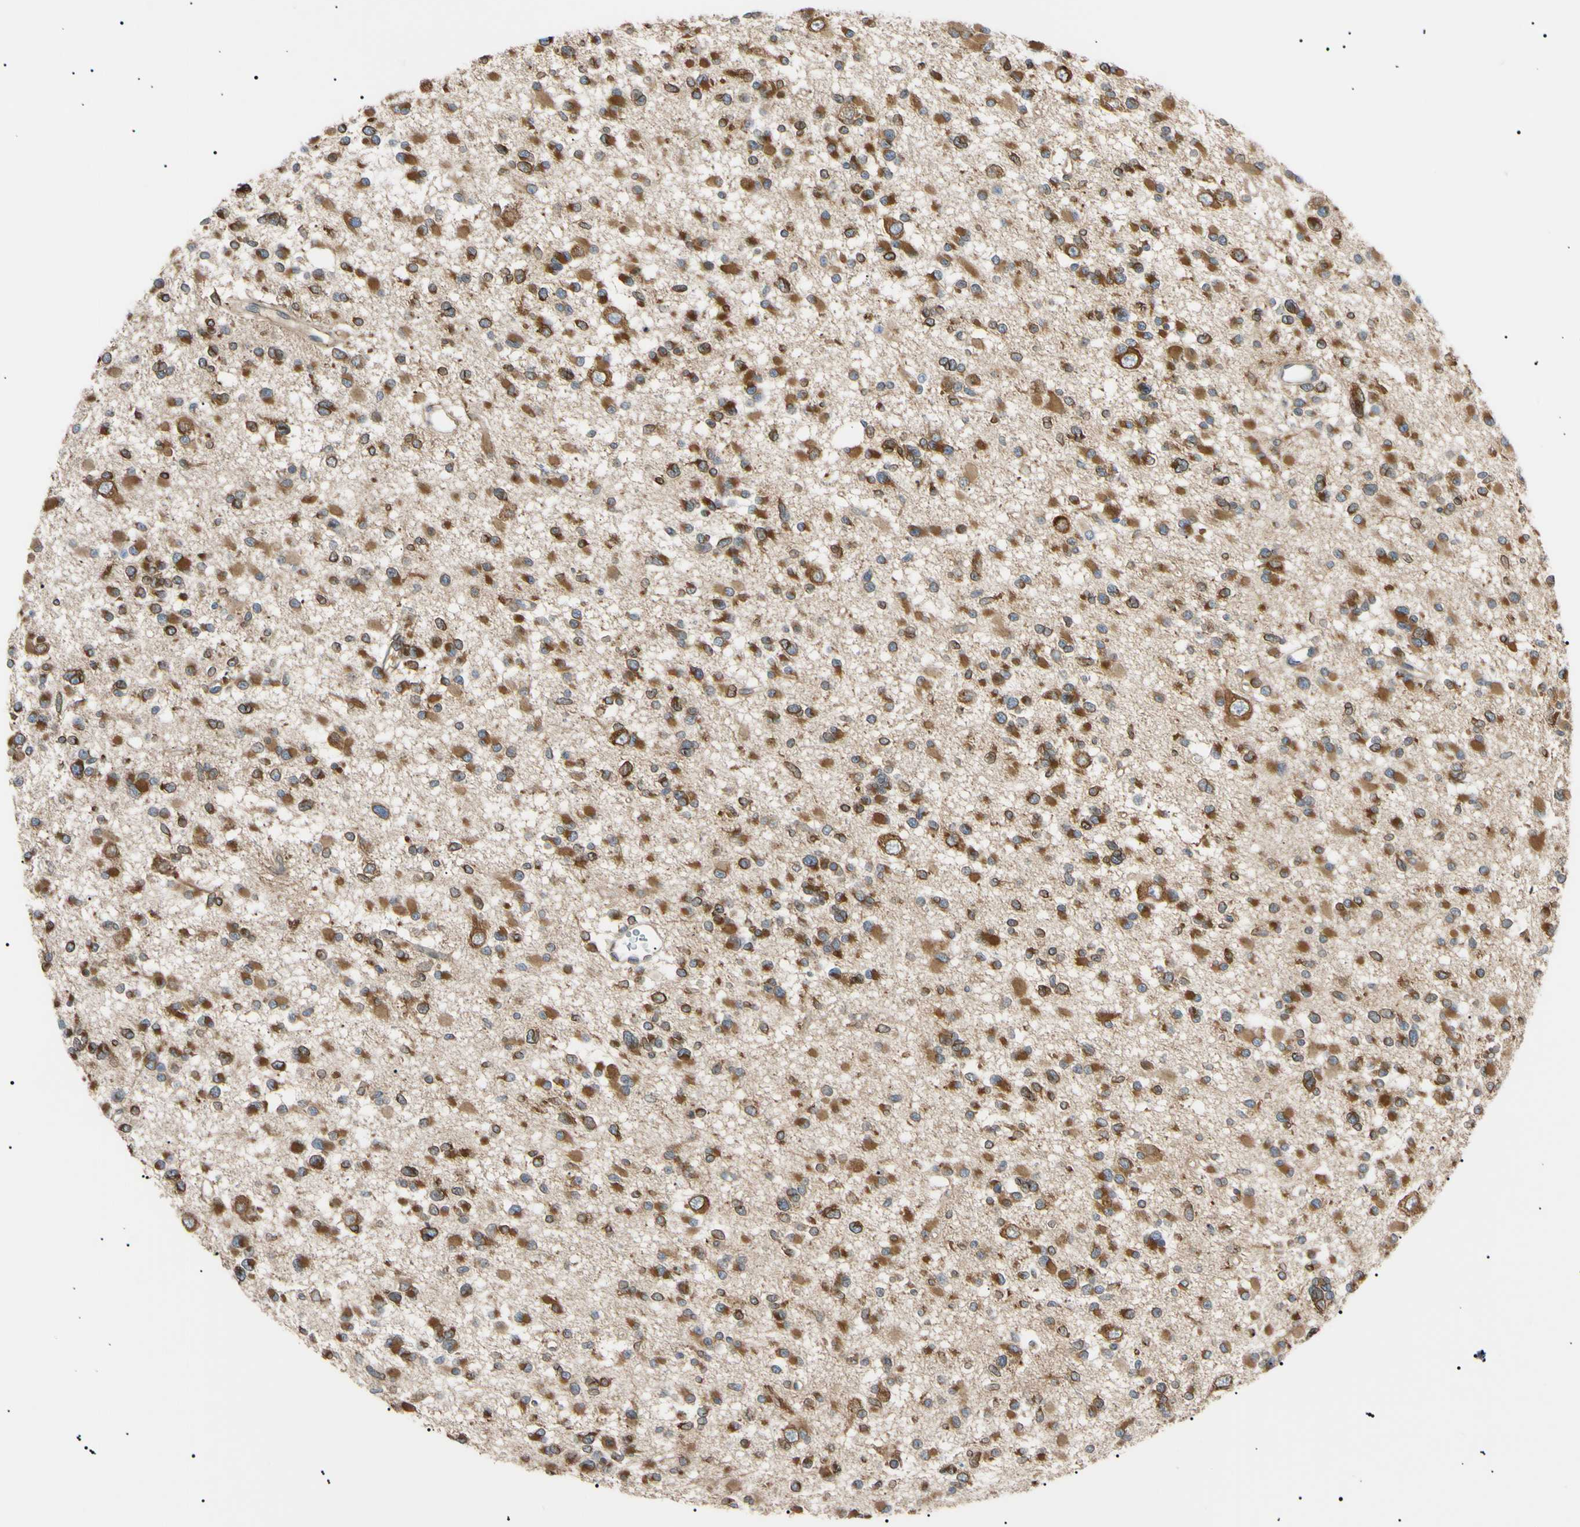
{"staining": {"intensity": "moderate", "quantity": ">75%", "location": "cytoplasmic/membranous"}, "tissue": "glioma", "cell_type": "Tumor cells", "image_type": "cancer", "snomed": [{"axis": "morphology", "description": "Glioma, malignant, Low grade"}, {"axis": "topography", "description": "Brain"}], "caption": "Protein expression analysis of human glioma reveals moderate cytoplasmic/membranous expression in about >75% of tumor cells. (brown staining indicates protein expression, while blue staining denotes nuclei).", "gene": "VAPA", "patient": {"sex": "female", "age": 22}}